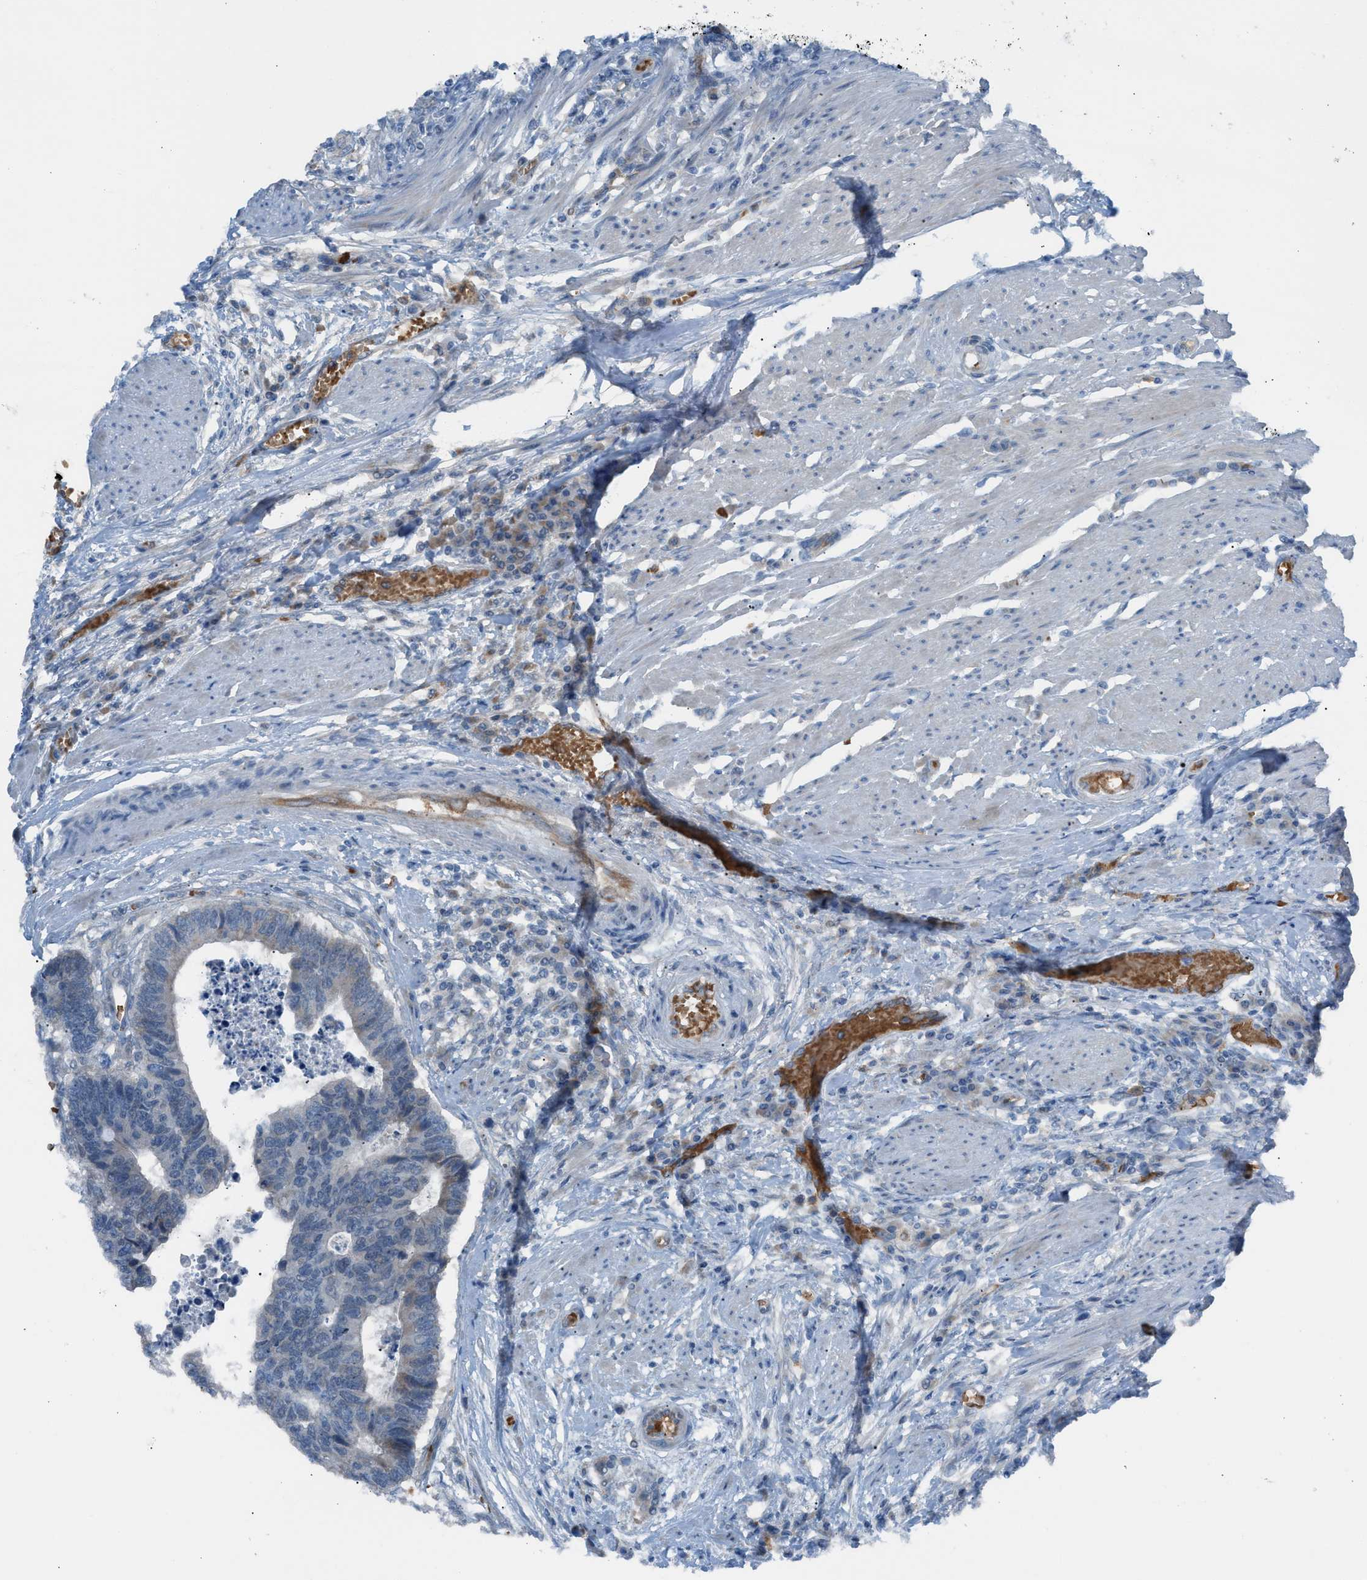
{"staining": {"intensity": "negative", "quantity": "none", "location": "none"}, "tissue": "colorectal cancer", "cell_type": "Tumor cells", "image_type": "cancer", "snomed": [{"axis": "morphology", "description": "Adenocarcinoma, NOS"}, {"axis": "topography", "description": "Rectum"}], "caption": "High power microscopy micrograph of an immunohistochemistry (IHC) image of colorectal adenocarcinoma, revealing no significant staining in tumor cells. (DAB immunohistochemistry visualized using brightfield microscopy, high magnification).", "gene": "CFAP77", "patient": {"sex": "male", "age": 84}}